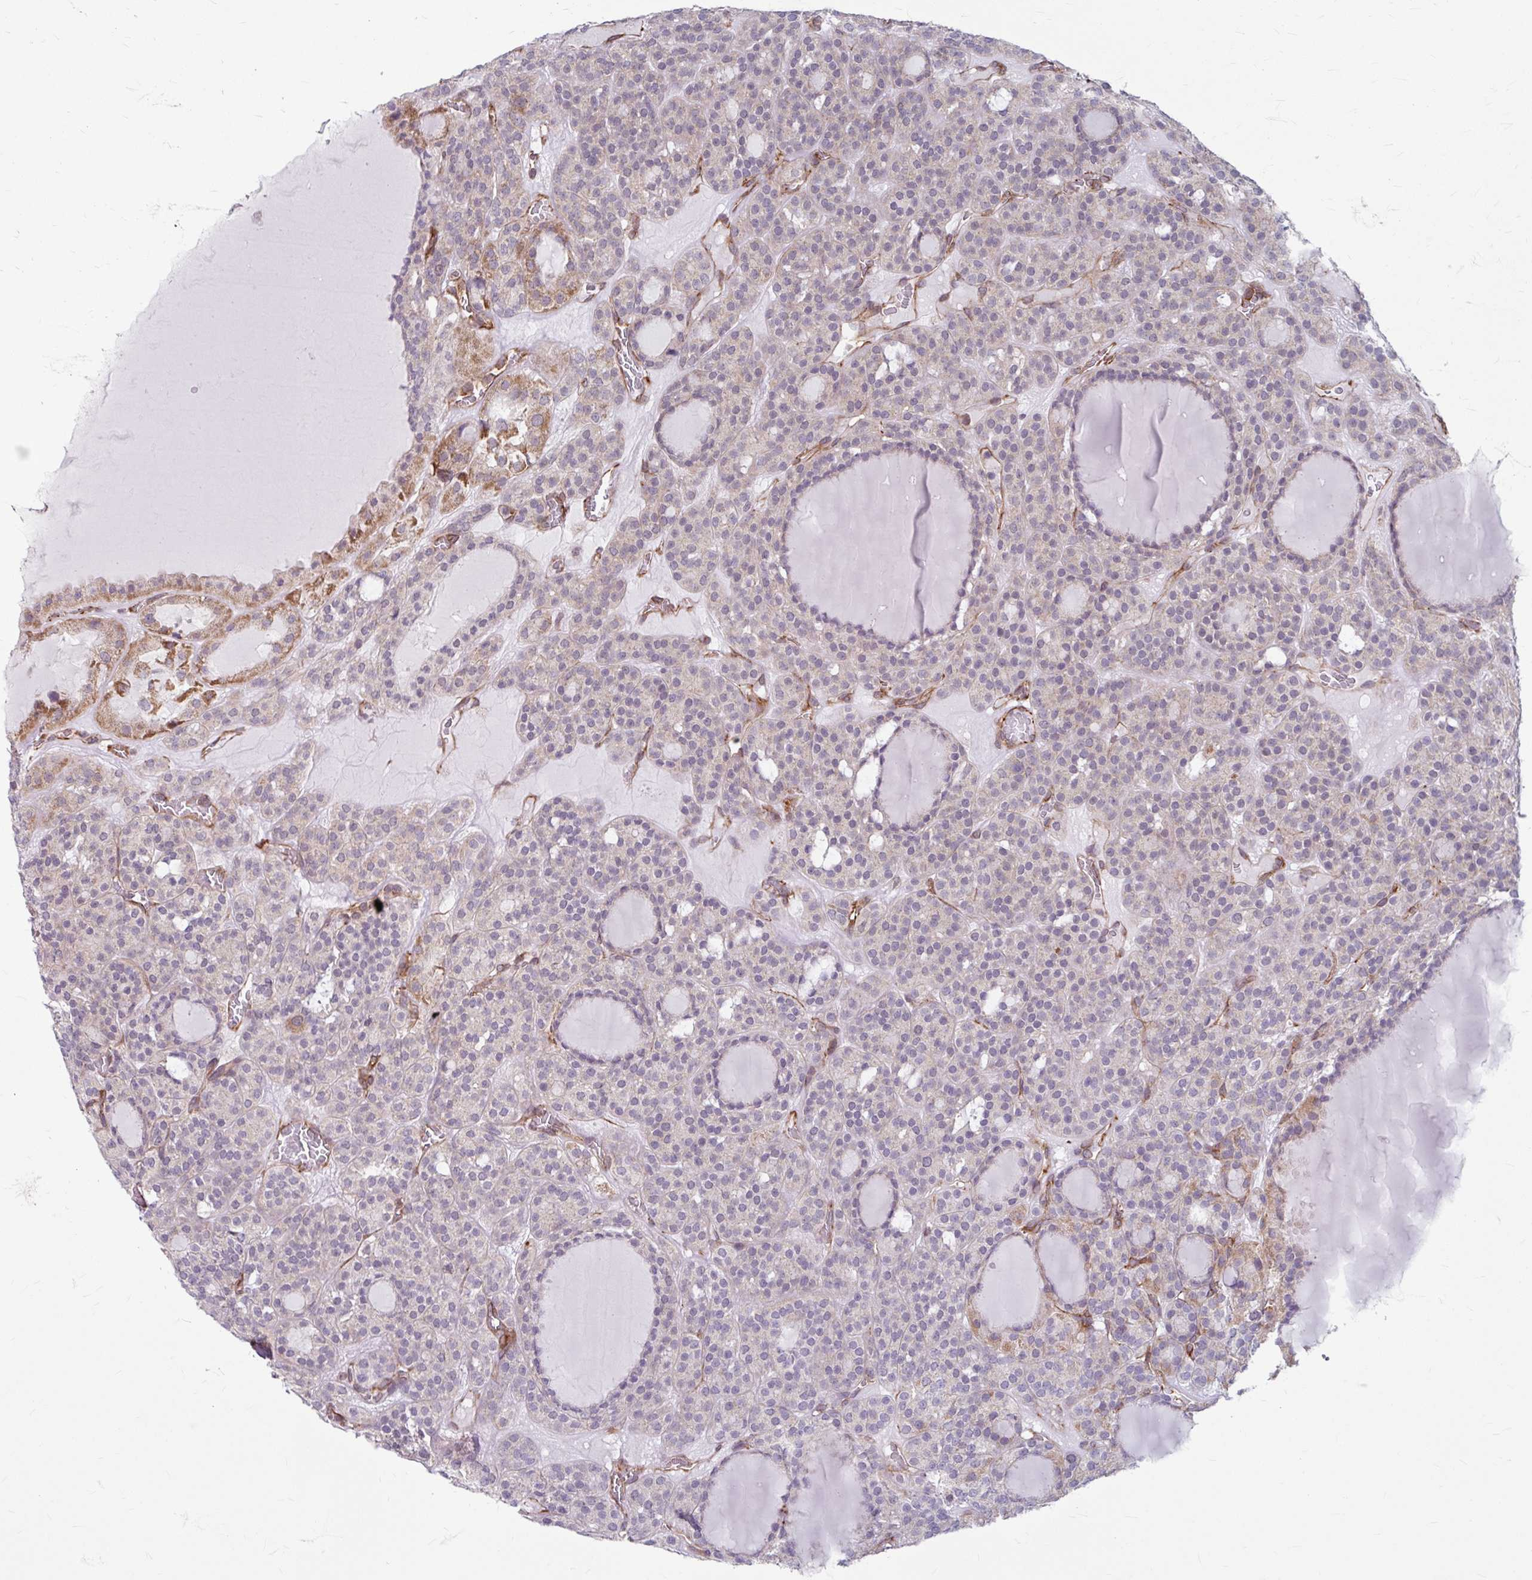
{"staining": {"intensity": "moderate", "quantity": "<25%", "location": "cytoplasmic/membranous"}, "tissue": "thyroid cancer", "cell_type": "Tumor cells", "image_type": "cancer", "snomed": [{"axis": "morphology", "description": "Follicular adenoma carcinoma, NOS"}, {"axis": "topography", "description": "Thyroid gland"}], "caption": "This histopathology image displays IHC staining of thyroid follicular adenoma carcinoma, with low moderate cytoplasmic/membranous staining in approximately <25% of tumor cells.", "gene": "DAAM2", "patient": {"sex": "female", "age": 63}}